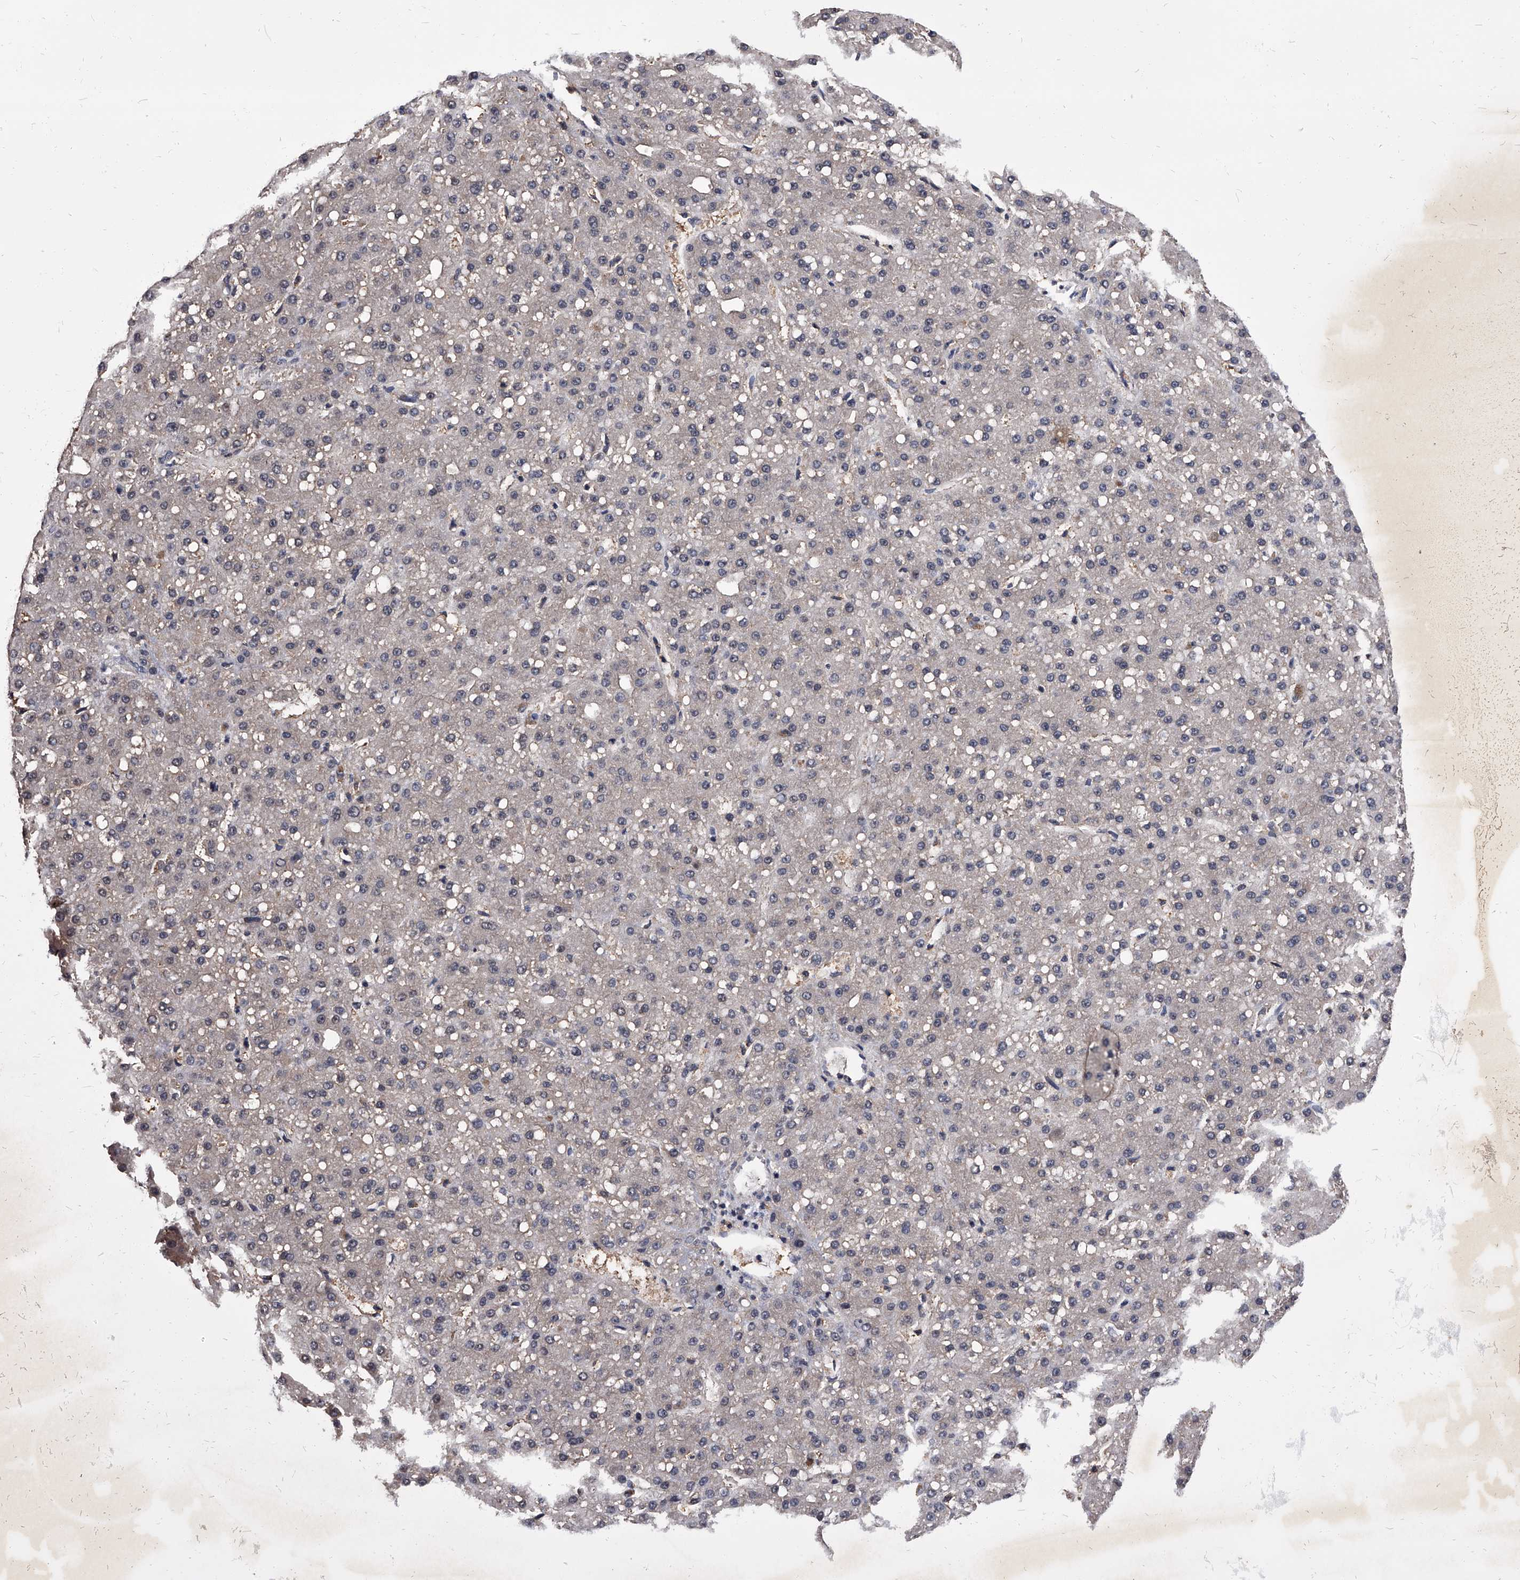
{"staining": {"intensity": "negative", "quantity": "none", "location": "none"}, "tissue": "liver cancer", "cell_type": "Tumor cells", "image_type": "cancer", "snomed": [{"axis": "morphology", "description": "Carcinoma, Hepatocellular, NOS"}, {"axis": "topography", "description": "Liver"}], "caption": "Liver hepatocellular carcinoma was stained to show a protein in brown. There is no significant expression in tumor cells.", "gene": "SLC18B1", "patient": {"sex": "male", "age": 67}}